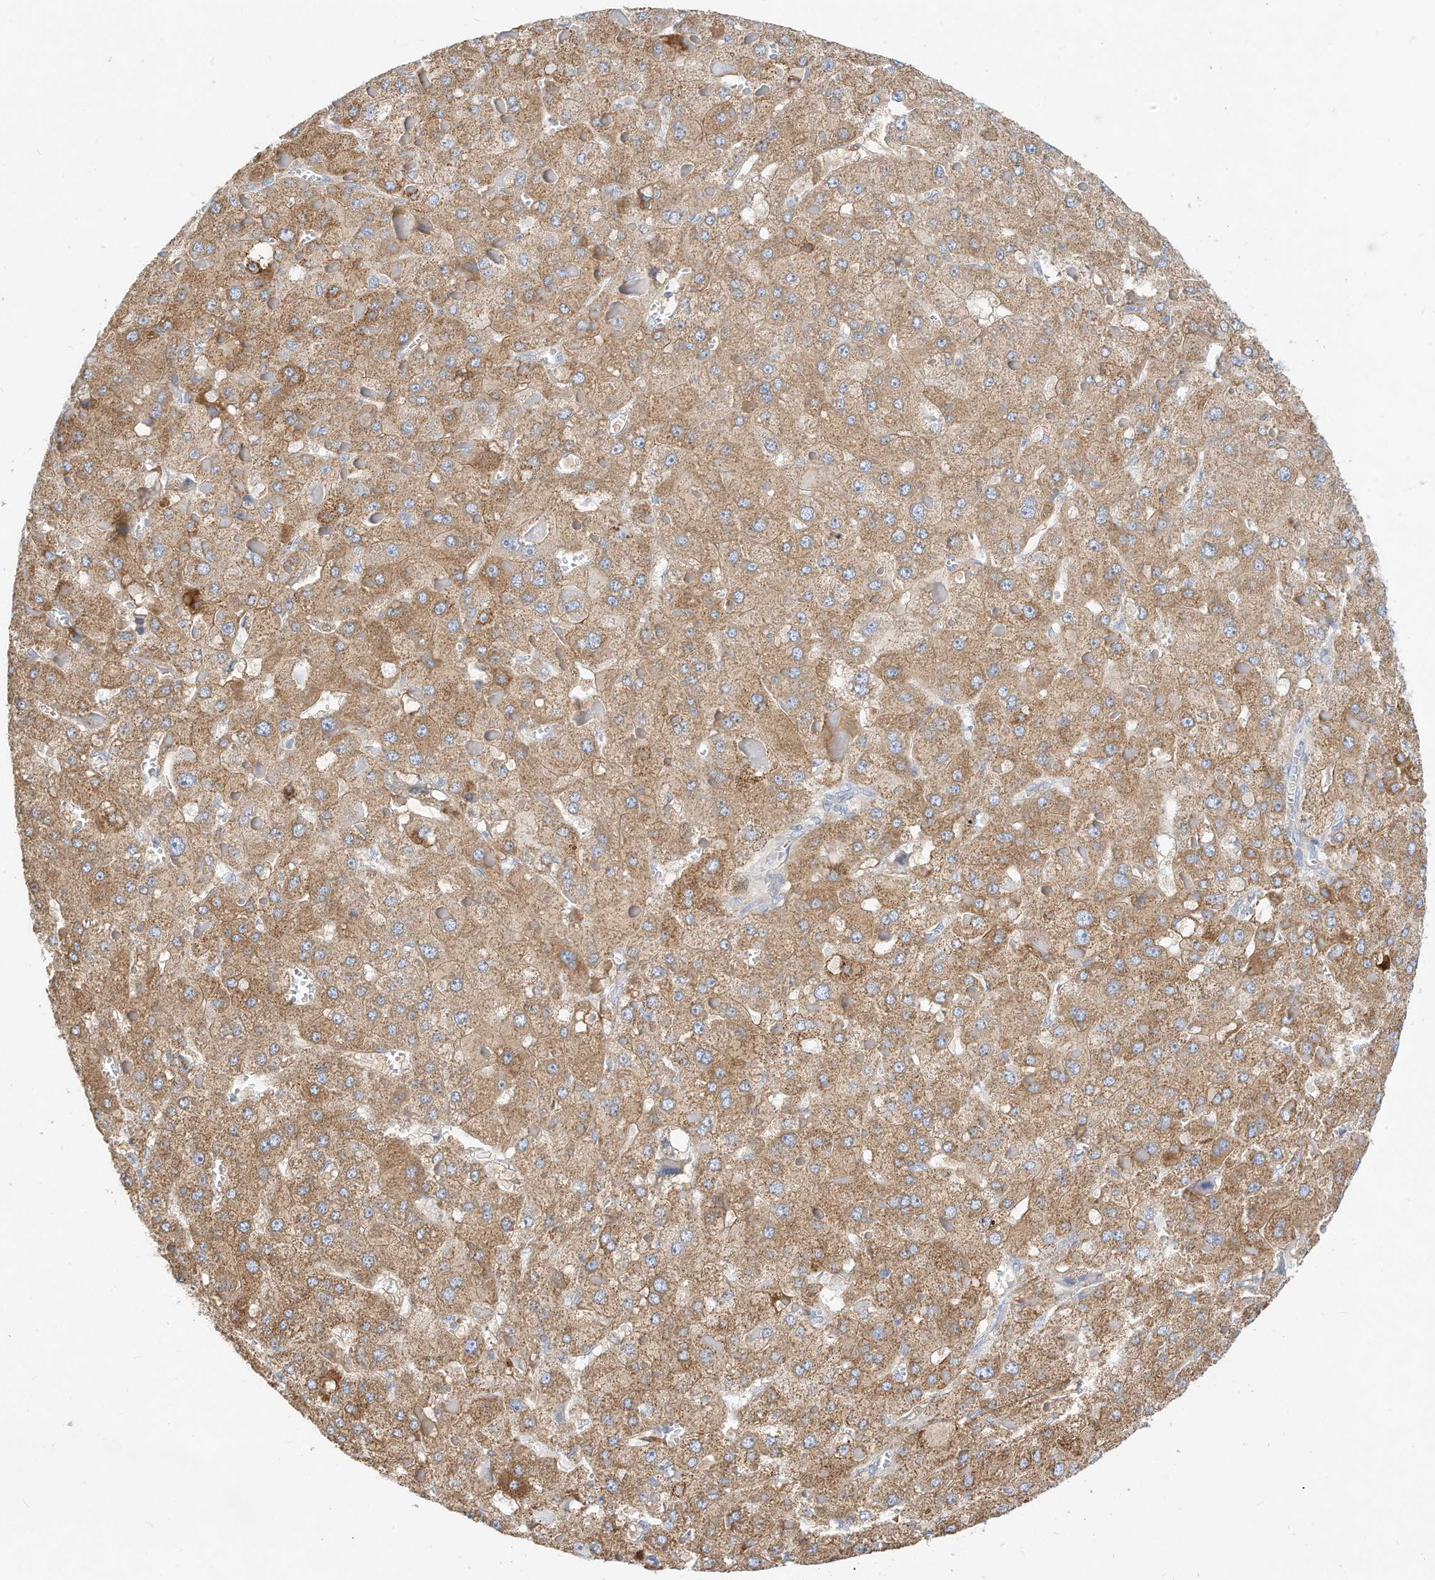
{"staining": {"intensity": "moderate", "quantity": ">75%", "location": "cytoplasmic/membranous"}, "tissue": "liver cancer", "cell_type": "Tumor cells", "image_type": "cancer", "snomed": [{"axis": "morphology", "description": "Carcinoma, Hepatocellular, NOS"}, {"axis": "topography", "description": "Liver"}], "caption": "Immunohistochemical staining of human hepatocellular carcinoma (liver) demonstrates moderate cytoplasmic/membranous protein staining in about >75% of tumor cells.", "gene": "RHOH", "patient": {"sex": "female", "age": 73}}